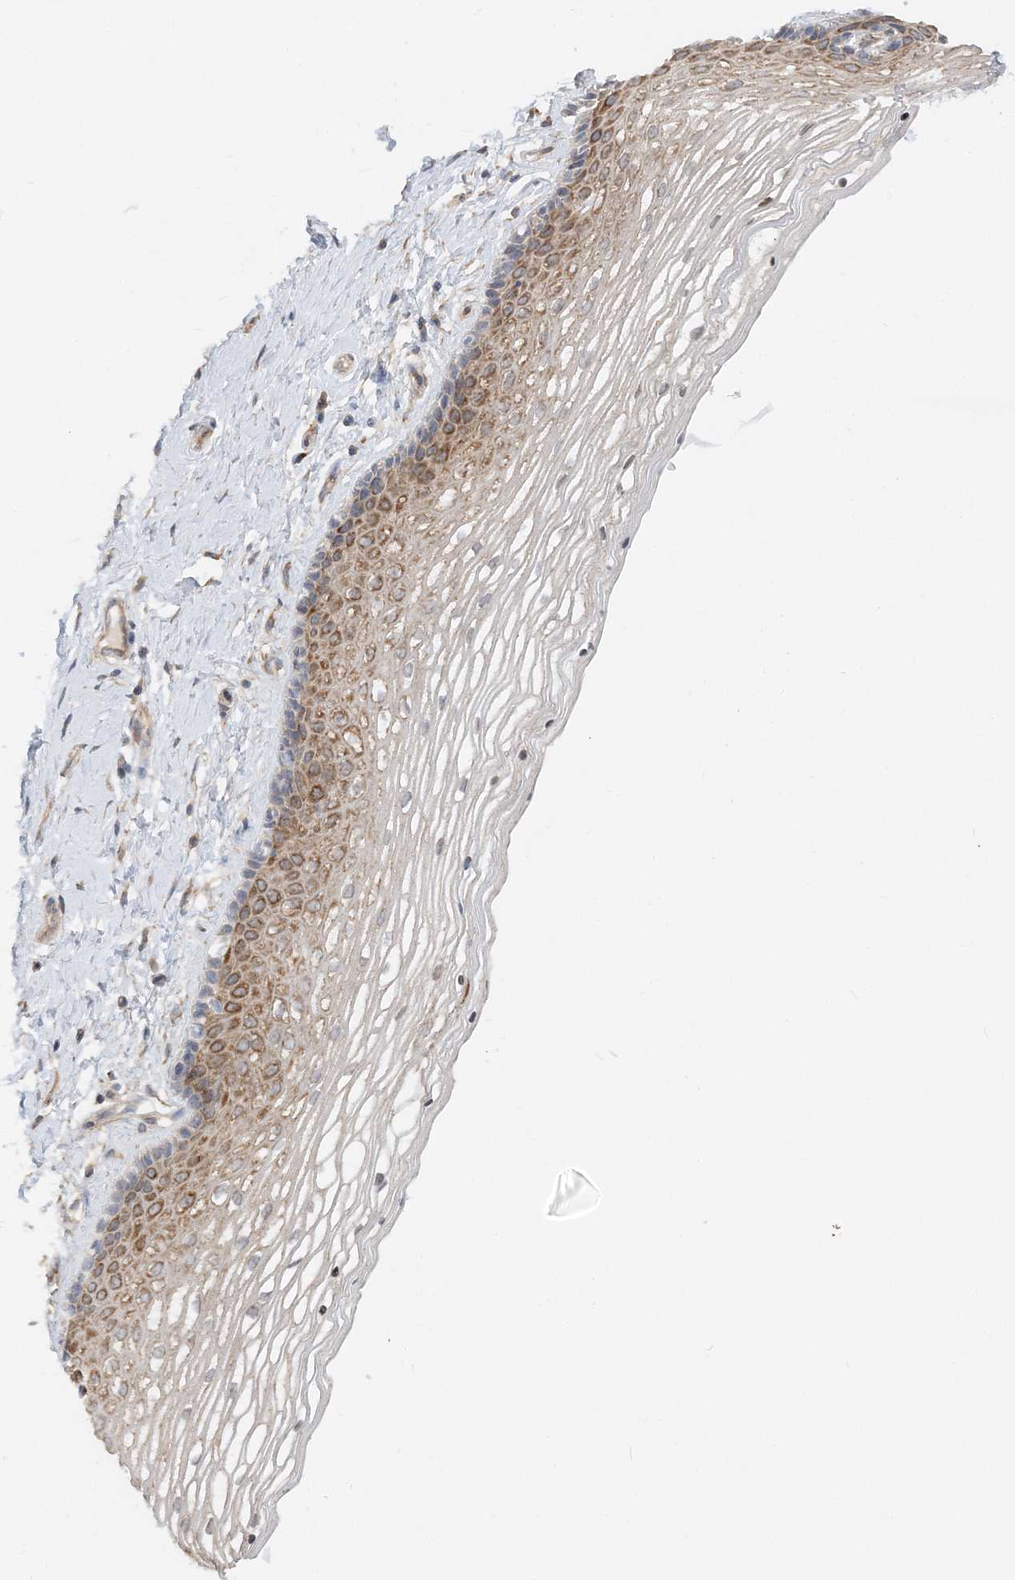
{"staining": {"intensity": "moderate", "quantity": "<25%", "location": "cytoplasmic/membranous"}, "tissue": "vagina", "cell_type": "Squamous epithelial cells", "image_type": "normal", "snomed": [{"axis": "morphology", "description": "Normal tissue, NOS"}, {"axis": "topography", "description": "Vagina"}], "caption": "This micrograph exhibits IHC staining of normal human vagina, with low moderate cytoplasmic/membranous positivity in about <25% of squamous epithelial cells.", "gene": "MAP4K5", "patient": {"sex": "female", "age": 46}}